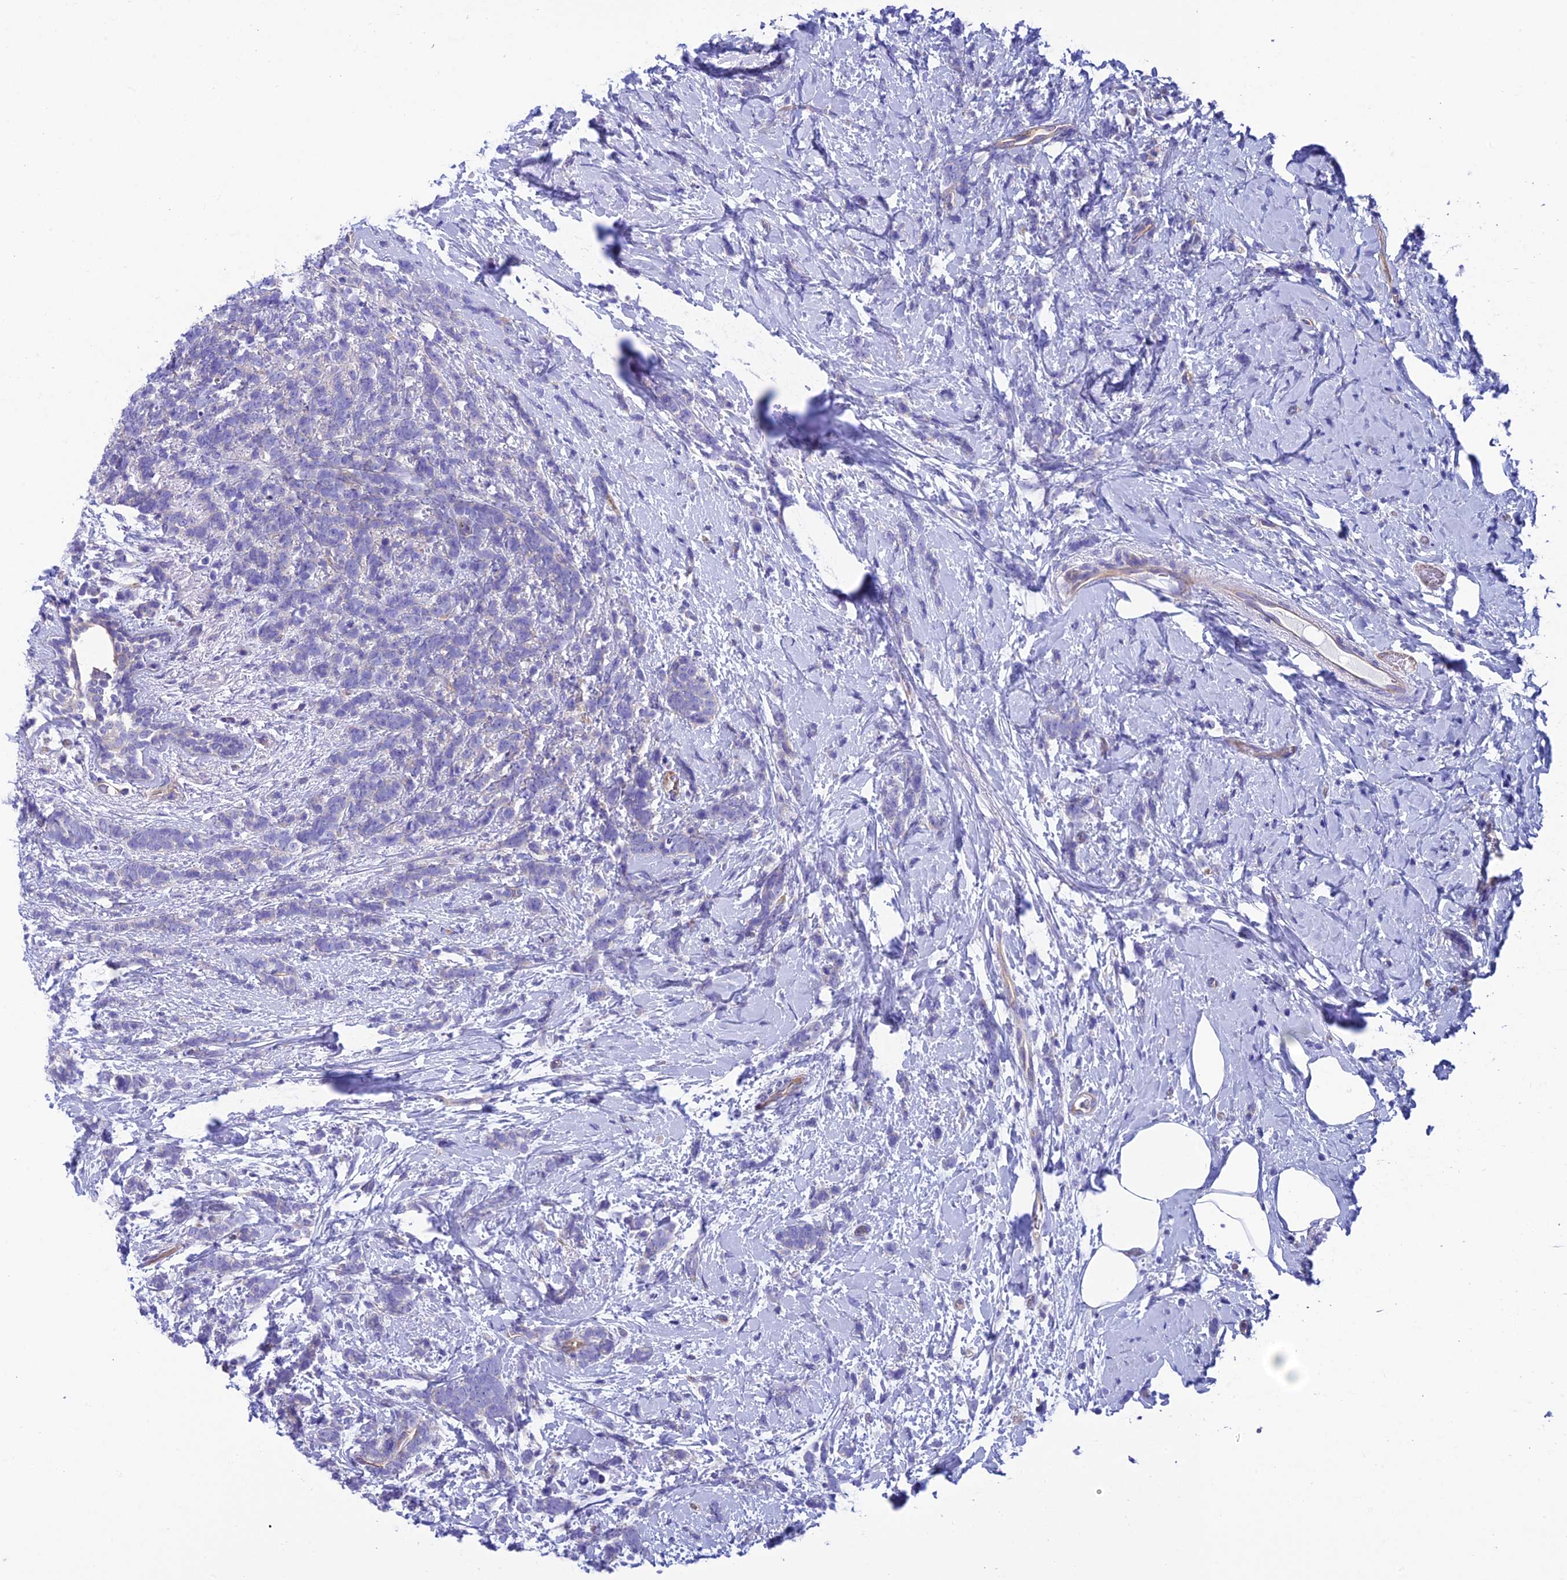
{"staining": {"intensity": "negative", "quantity": "none", "location": "none"}, "tissue": "breast cancer", "cell_type": "Tumor cells", "image_type": "cancer", "snomed": [{"axis": "morphology", "description": "Lobular carcinoma"}, {"axis": "topography", "description": "Breast"}], "caption": "Tumor cells show no significant staining in breast cancer (lobular carcinoma).", "gene": "PPFIA3", "patient": {"sex": "female", "age": 58}}